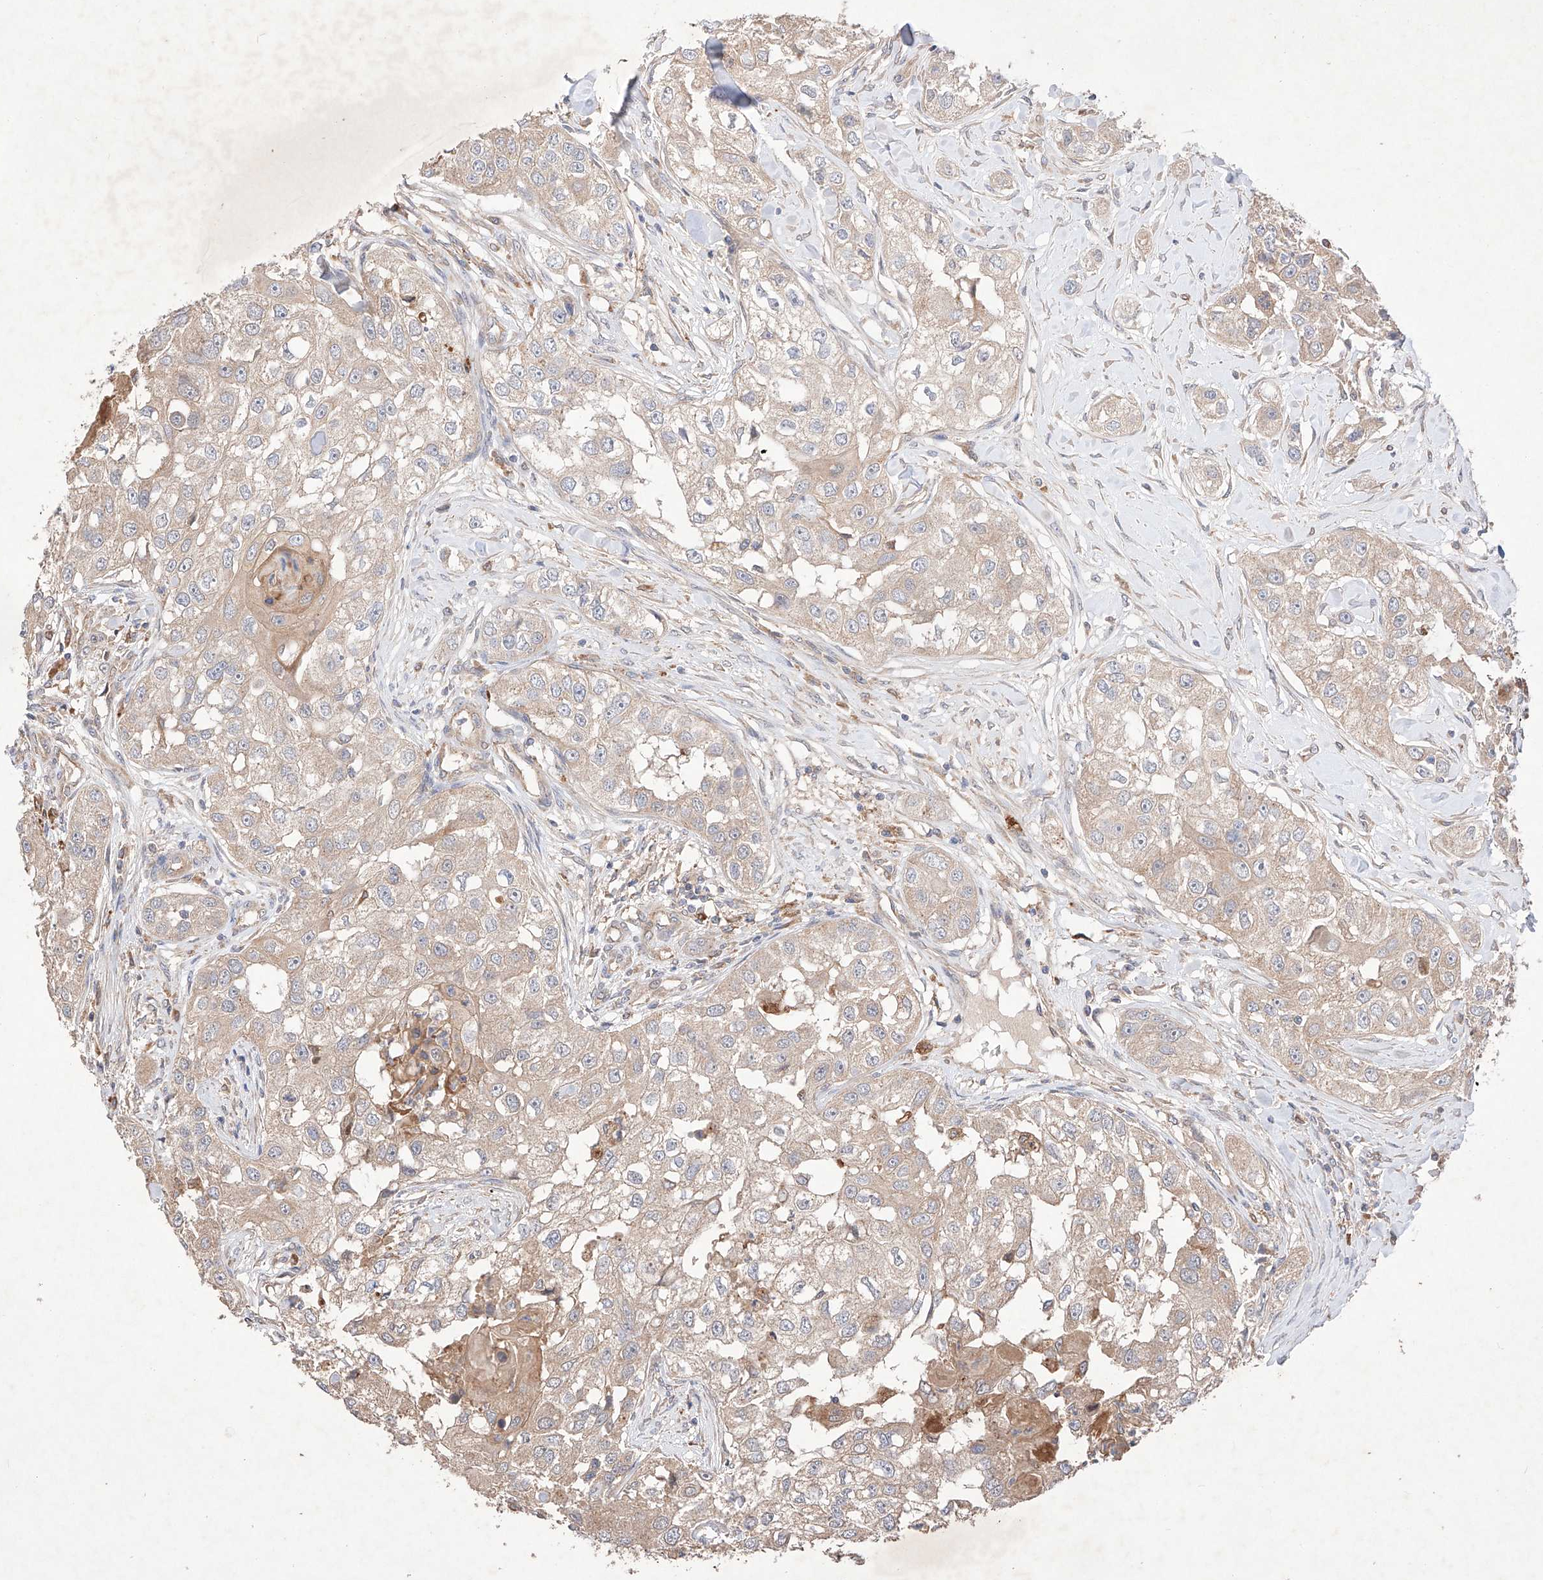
{"staining": {"intensity": "weak", "quantity": "<25%", "location": "cytoplasmic/membranous"}, "tissue": "head and neck cancer", "cell_type": "Tumor cells", "image_type": "cancer", "snomed": [{"axis": "morphology", "description": "Normal tissue, NOS"}, {"axis": "morphology", "description": "Squamous cell carcinoma, NOS"}, {"axis": "topography", "description": "Skeletal muscle"}, {"axis": "topography", "description": "Head-Neck"}], "caption": "Protein analysis of head and neck cancer displays no significant staining in tumor cells.", "gene": "C6orf62", "patient": {"sex": "male", "age": 51}}